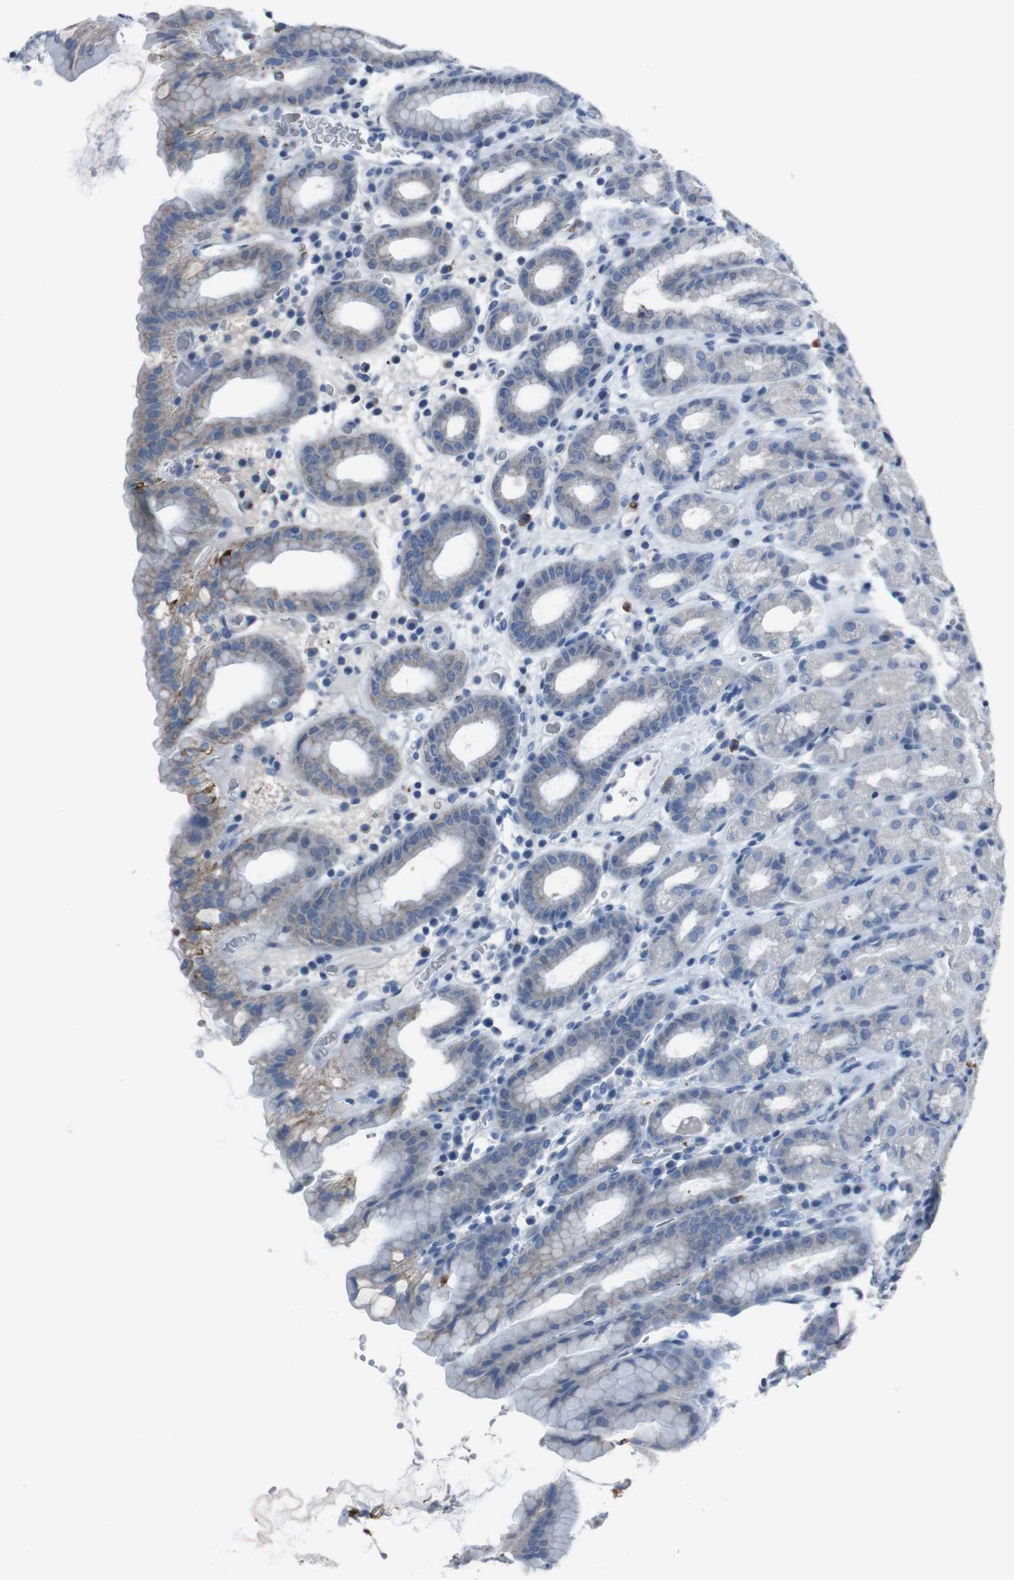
{"staining": {"intensity": "strong", "quantity": "<25%", "location": "cytoplasmic/membranous"}, "tissue": "stomach", "cell_type": "Glandular cells", "image_type": "normal", "snomed": [{"axis": "morphology", "description": "Normal tissue, NOS"}, {"axis": "topography", "description": "Stomach, upper"}], "caption": "Stomach stained for a protein (brown) demonstrates strong cytoplasmic/membranous positive positivity in about <25% of glandular cells.", "gene": "ST6GAL1", "patient": {"sex": "male", "age": 68}}